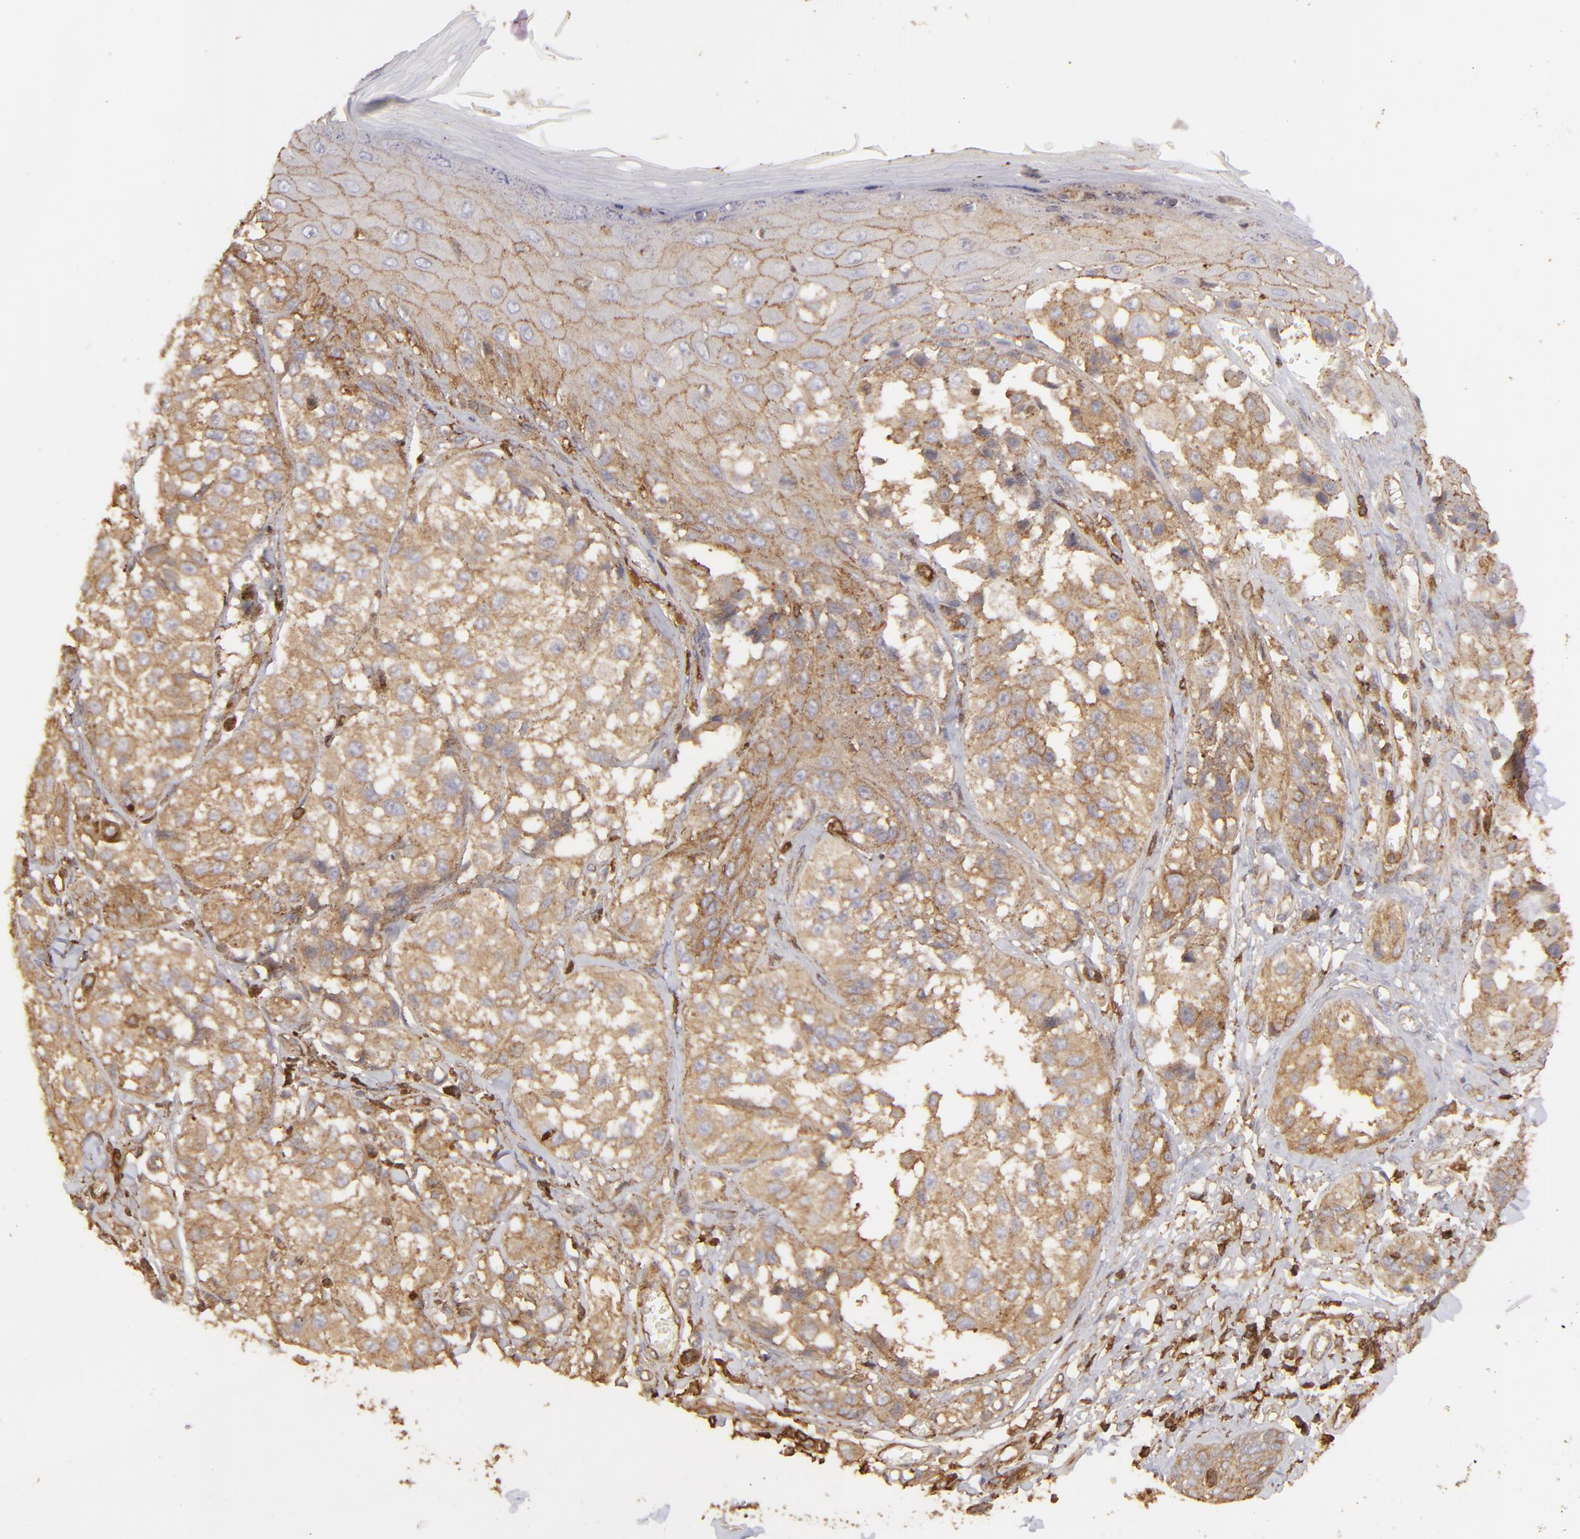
{"staining": {"intensity": "moderate", "quantity": ">75%", "location": "cytoplasmic/membranous"}, "tissue": "melanoma", "cell_type": "Tumor cells", "image_type": "cancer", "snomed": [{"axis": "morphology", "description": "Malignant melanoma, NOS"}, {"axis": "topography", "description": "Skin"}], "caption": "Protein expression analysis of human melanoma reveals moderate cytoplasmic/membranous expression in approximately >75% of tumor cells.", "gene": "ACTB", "patient": {"sex": "female", "age": 82}}